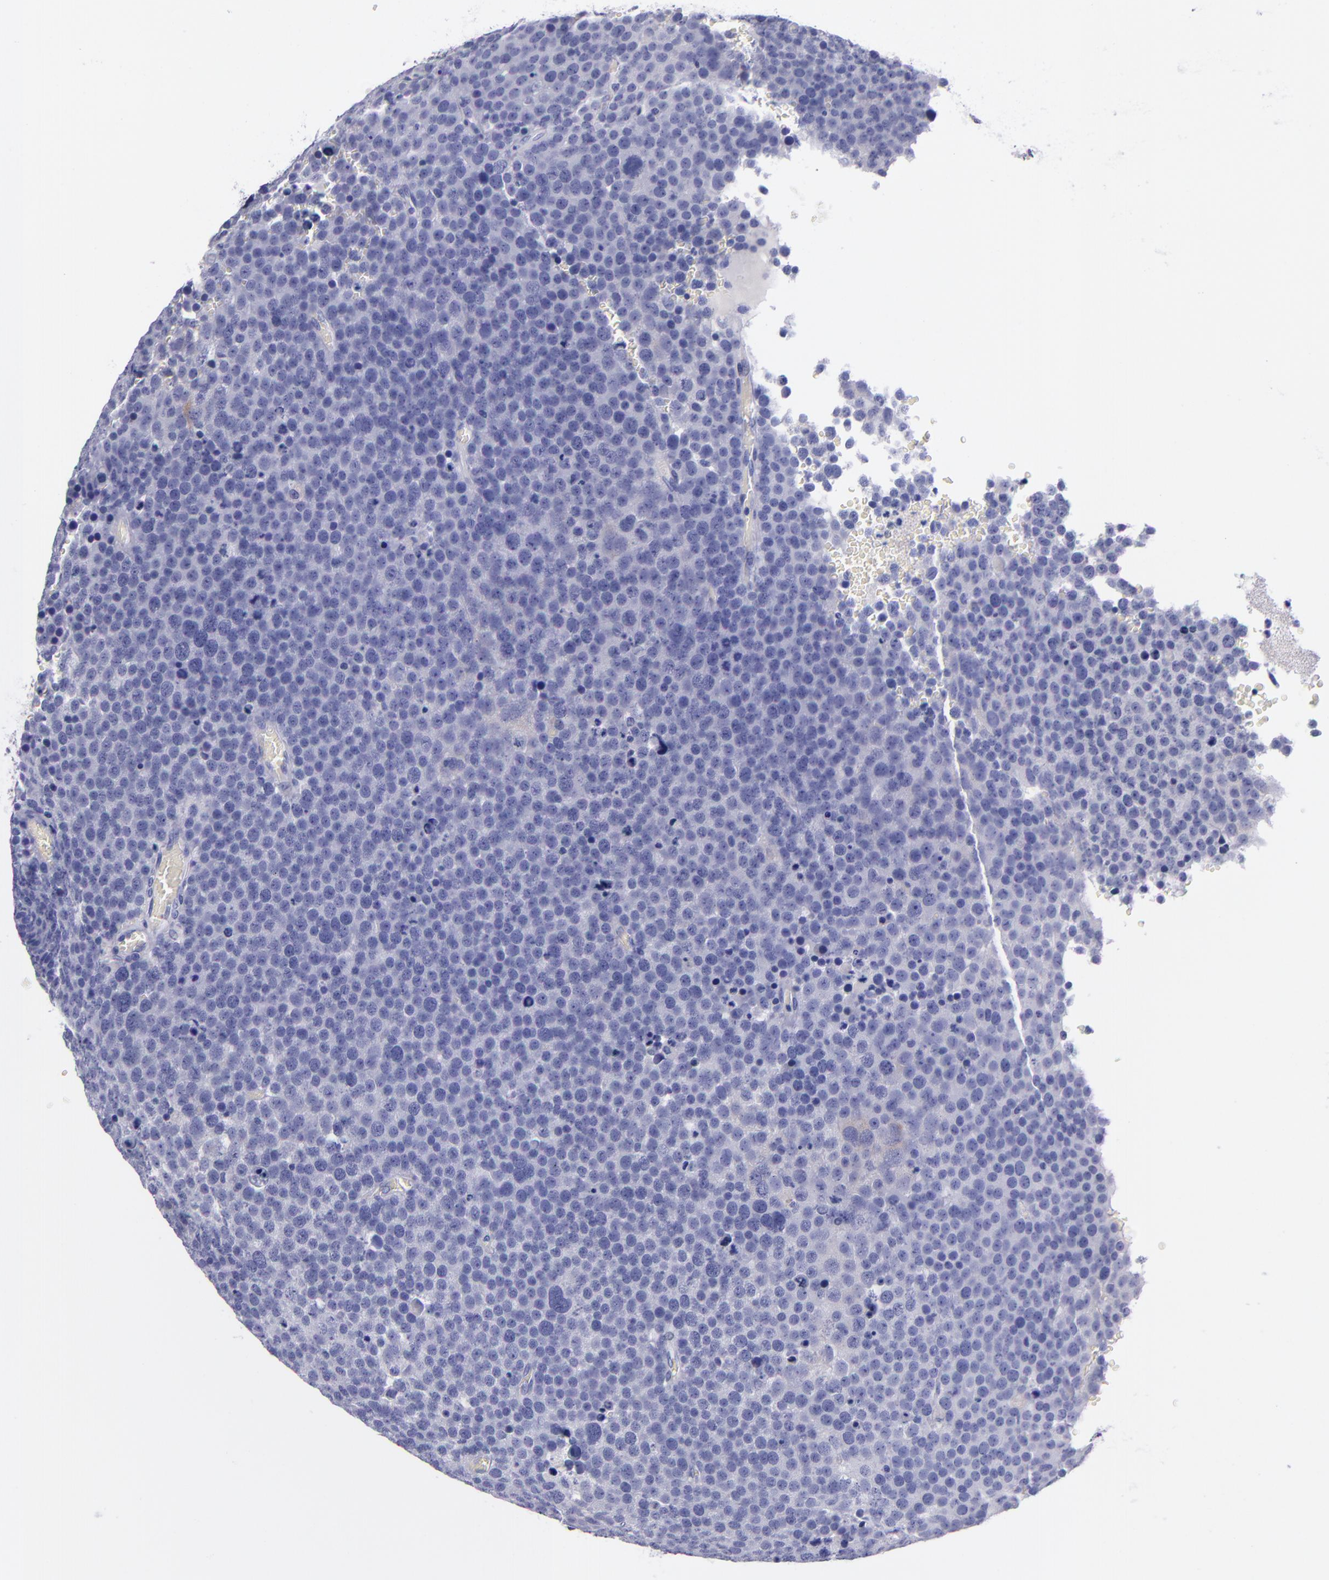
{"staining": {"intensity": "negative", "quantity": "none", "location": "none"}, "tissue": "testis cancer", "cell_type": "Tumor cells", "image_type": "cancer", "snomed": [{"axis": "morphology", "description": "Seminoma, NOS"}, {"axis": "topography", "description": "Testis"}], "caption": "The immunohistochemistry (IHC) histopathology image has no significant expression in tumor cells of seminoma (testis) tissue. (DAB immunohistochemistry (IHC) visualized using brightfield microscopy, high magnification).", "gene": "SV2A", "patient": {"sex": "male", "age": 71}}